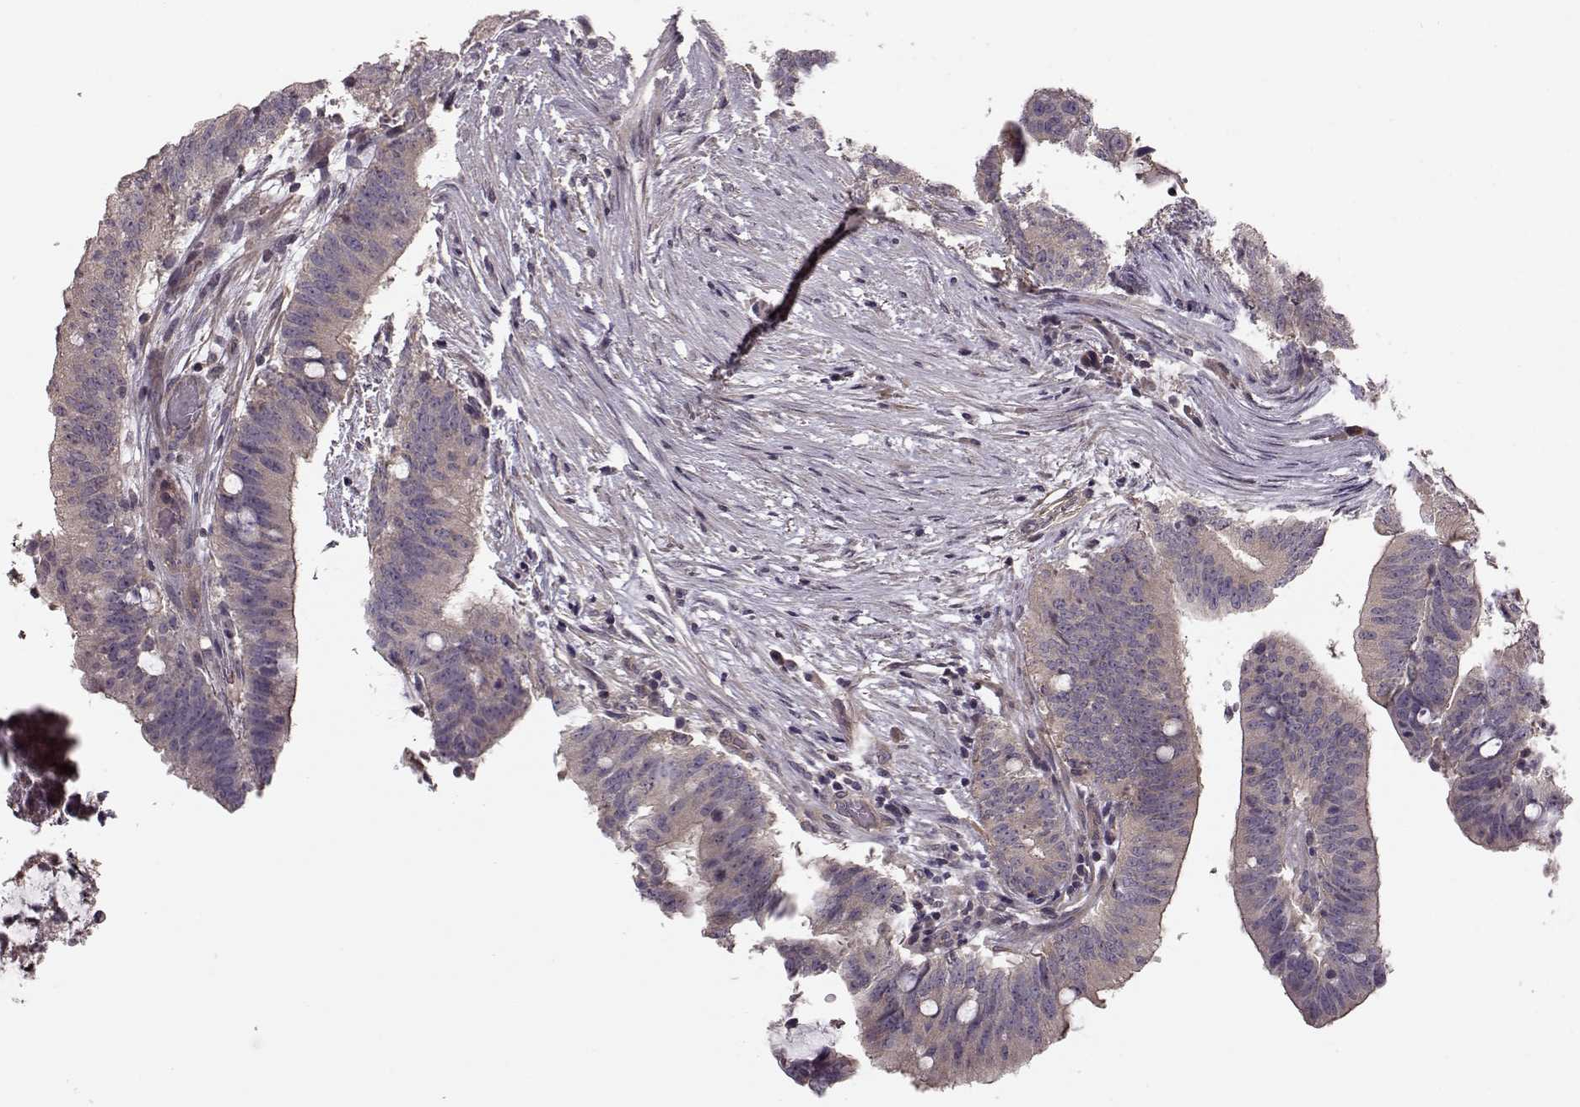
{"staining": {"intensity": "weak", "quantity": "<25%", "location": "cytoplasmic/membranous"}, "tissue": "colorectal cancer", "cell_type": "Tumor cells", "image_type": "cancer", "snomed": [{"axis": "morphology", "description": "Adenocarcinoma, NOS"}, {"axis": "topography", "description": "Colon"}], "caption": "High power microscopy image of an immunohistochemistry image of colorectal adenocarcinoma, revealing no significant positivity in tumor cells.", "gene": "SLAIN2", "patient": {"sex": "female", "age": 43}}